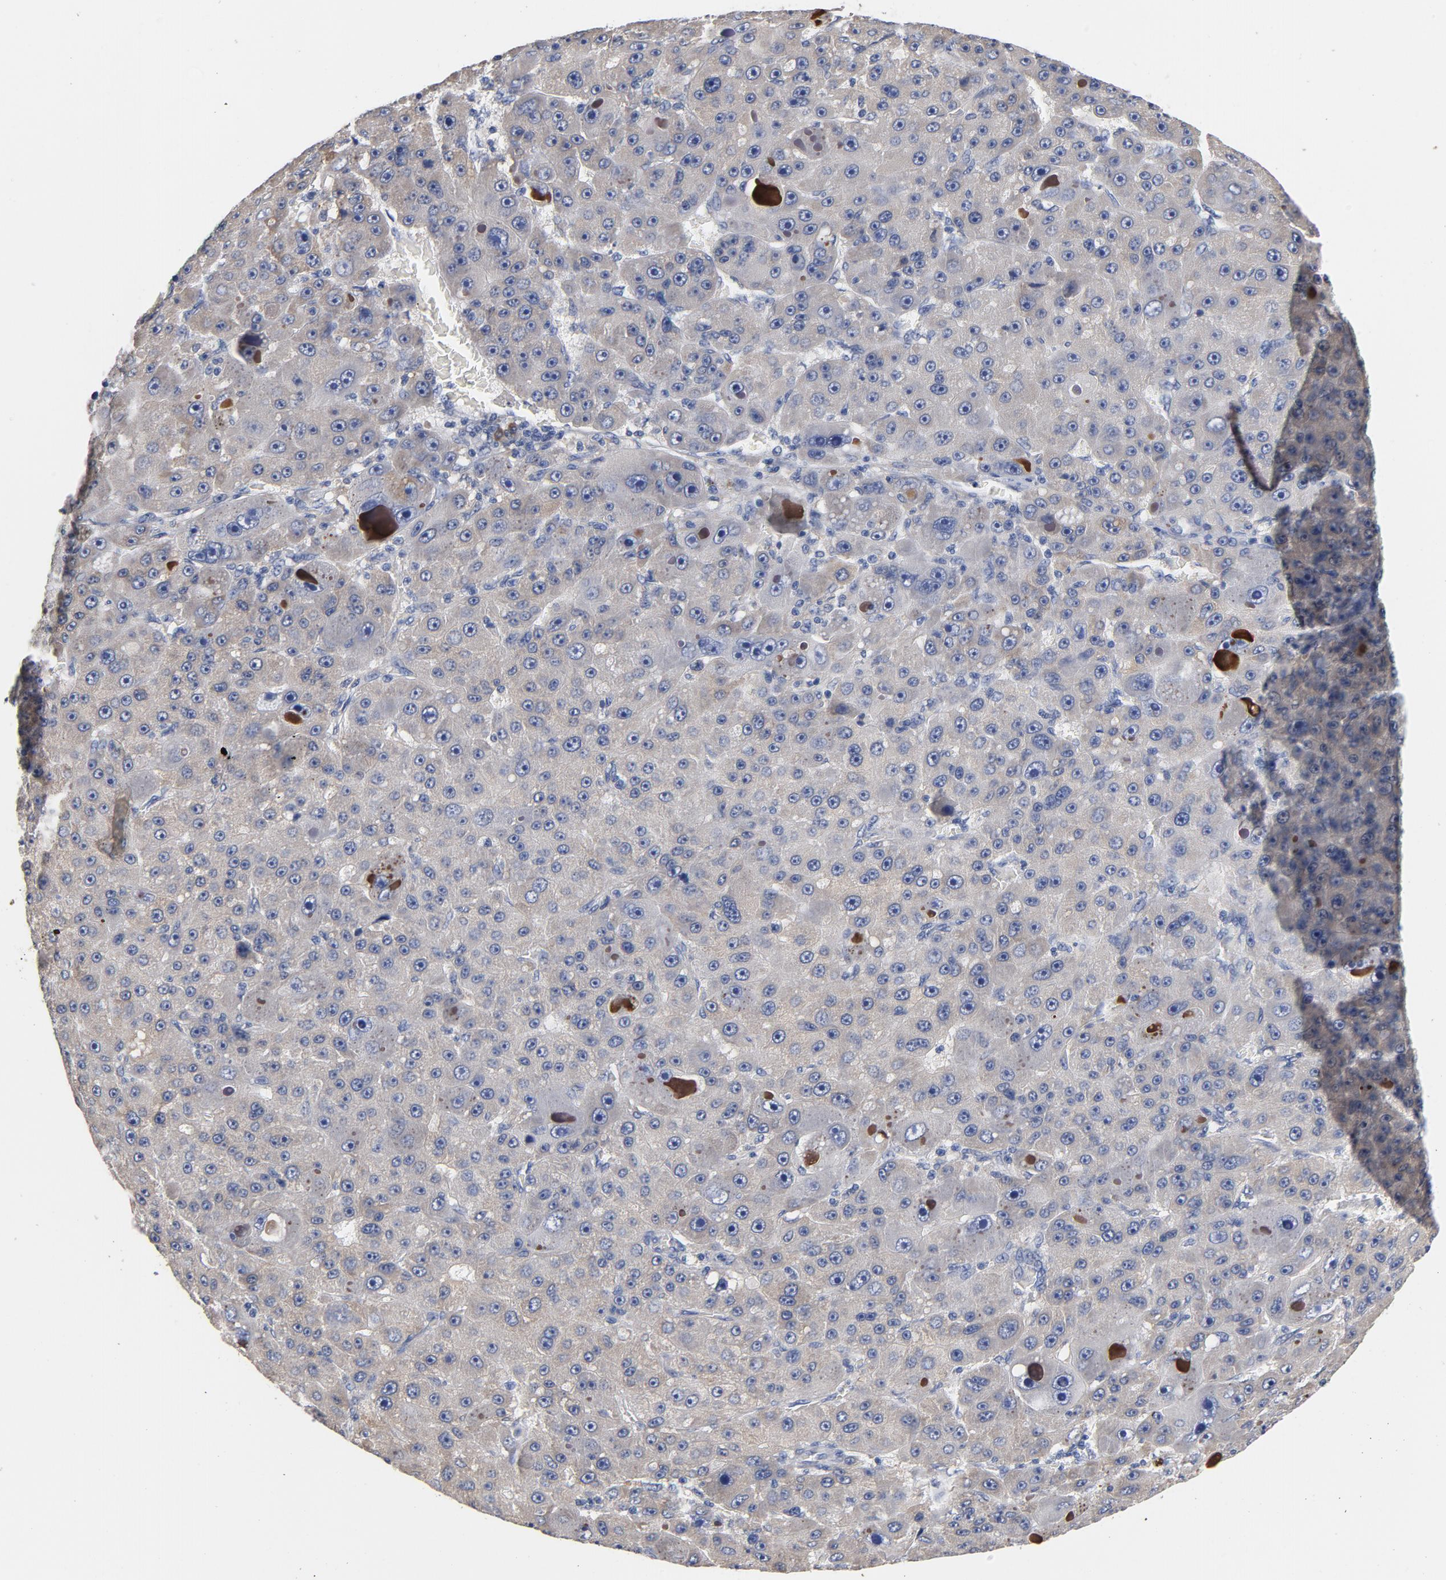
{"staining": {"intensity": "weak", "quantity": "25%-75%", "location": "cytoplasmic/membranous"}, "tissue": "liver cancer", "cell_type": "Tumor cells", "image_type": "cancer", "snomed": [{"axis": "morphology", "description": "Carcinoma, Hepatocellular, NOS"}, {"axis": "topography", "description": "Liver"}], "caption": "This photomicrograph reveals immunohistochemistry (IHC) staining of human liver cancer (hepatocellular carcinoma), with low weak cytoplasmic/membranous expression in approximately 25%-75% of tumor cells.", "gene": "TLR4", "patient": {"sex": "male", "age": 76}}